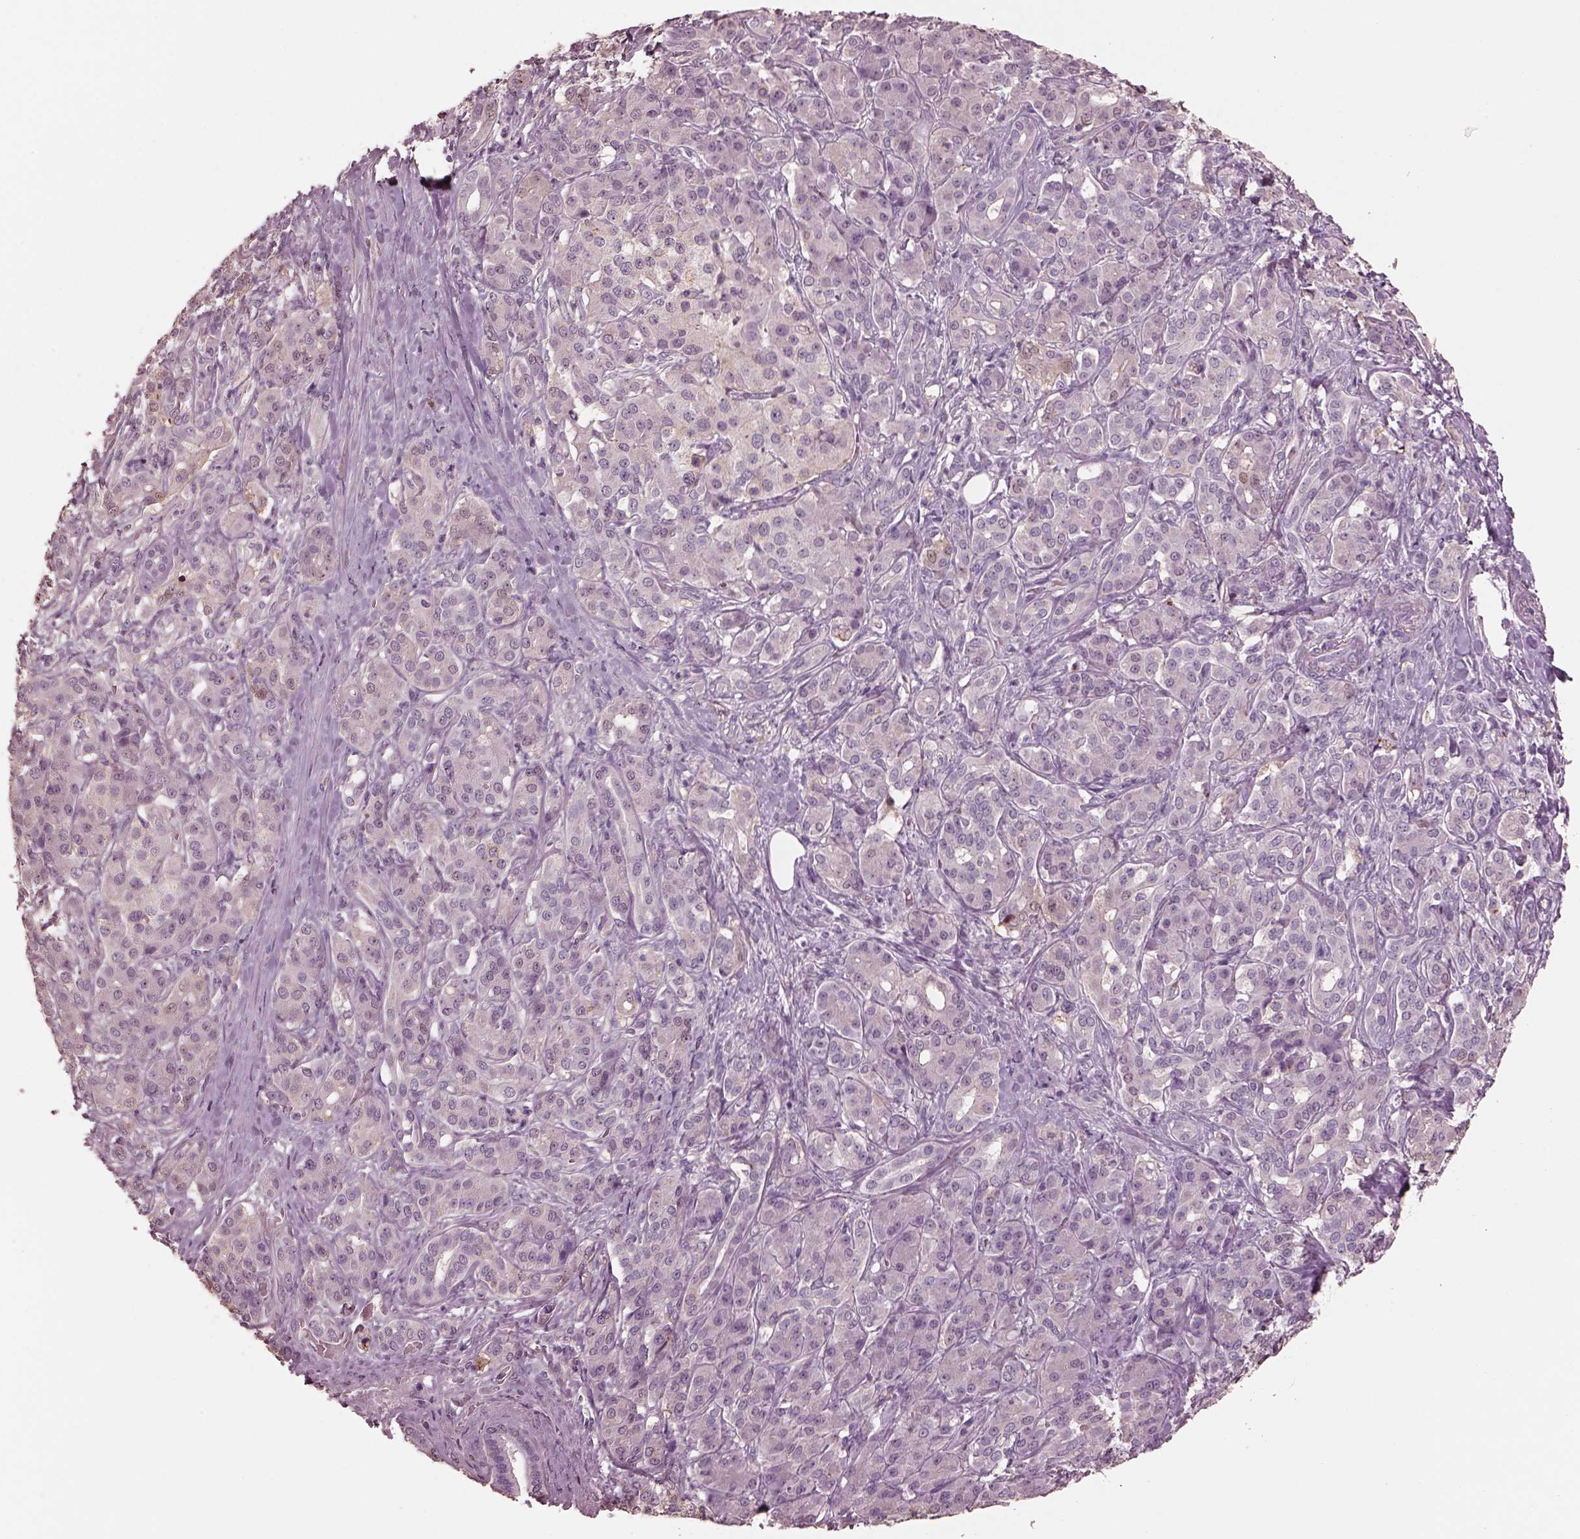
{"staining": {"intensity": "negative", "quantity": "none", "location": "none"}, "tissue": "pancreatic cancer", "cell_type": "Tumor cells", "image_type": "cancer", "snomed": [{"axis": "morphology", "description": "Normal tissue, NOS"}, {"axis": "morphology", "description": "Inflammation, NOS"}, {"axis": "morphology", "description": "Adenocarcinoma, NOS"}, {"axis": "topography", "description": "Pancreas"}], "caption": "Pancreatic adenocarcinoma was stained to show a protein in brown. There is no significant positivity in tumor cells. (DAB (3,3'-diaminobenzidine) immunohistochemistry, high magnification).", "gene": "SRI", "patient": {"sex": "male", "age": 57}}